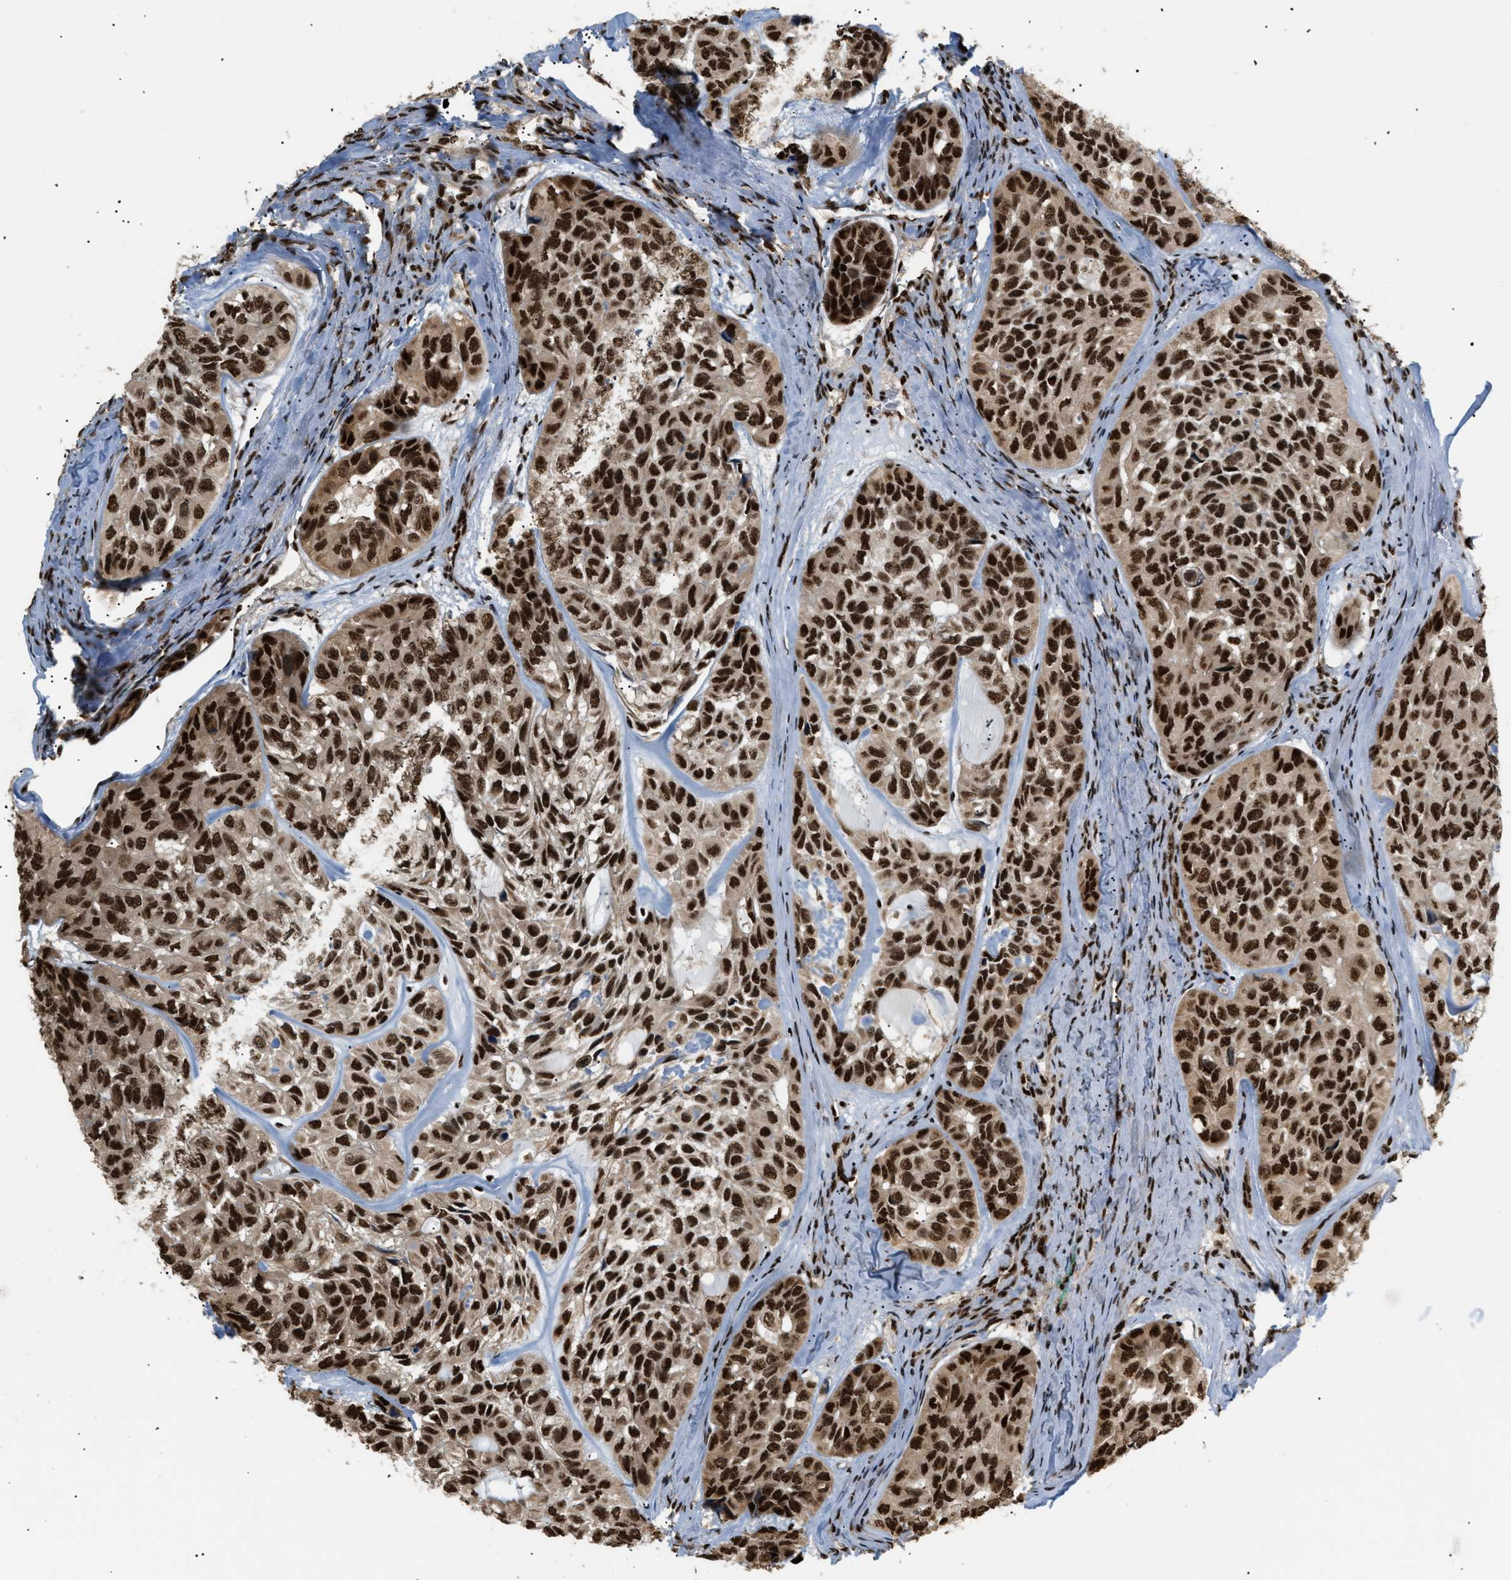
{"staining": {"intensity": "strong", "quantity": ">75%", "location": "cytoplasmic/membranous,nuclear"}, "tissue": "head and neck cancer", "cell_type": "Tumor cells", "image_type": "cancer", "snomed": [{"axis": "morphology", "description": "Adenocarcinoma, NOS"}, {"axis": "topography", "description": "Salivary gland, NOS"}, {"axis": "topography", "description": "Head-Neck"}], "caption": "The image exhibits immunohistochemical staining of head and neck adenocarcinoma. There is strong cytoplasmic/membranous and nuclear expression is present in about >75% of tumor cells. Using DAB (brown) and hematoxylin (blue) stains, captured at high magnification using brightfield microscopy.", "gene": "RBM5", "patient": {"sex": "female", "age": 76}}